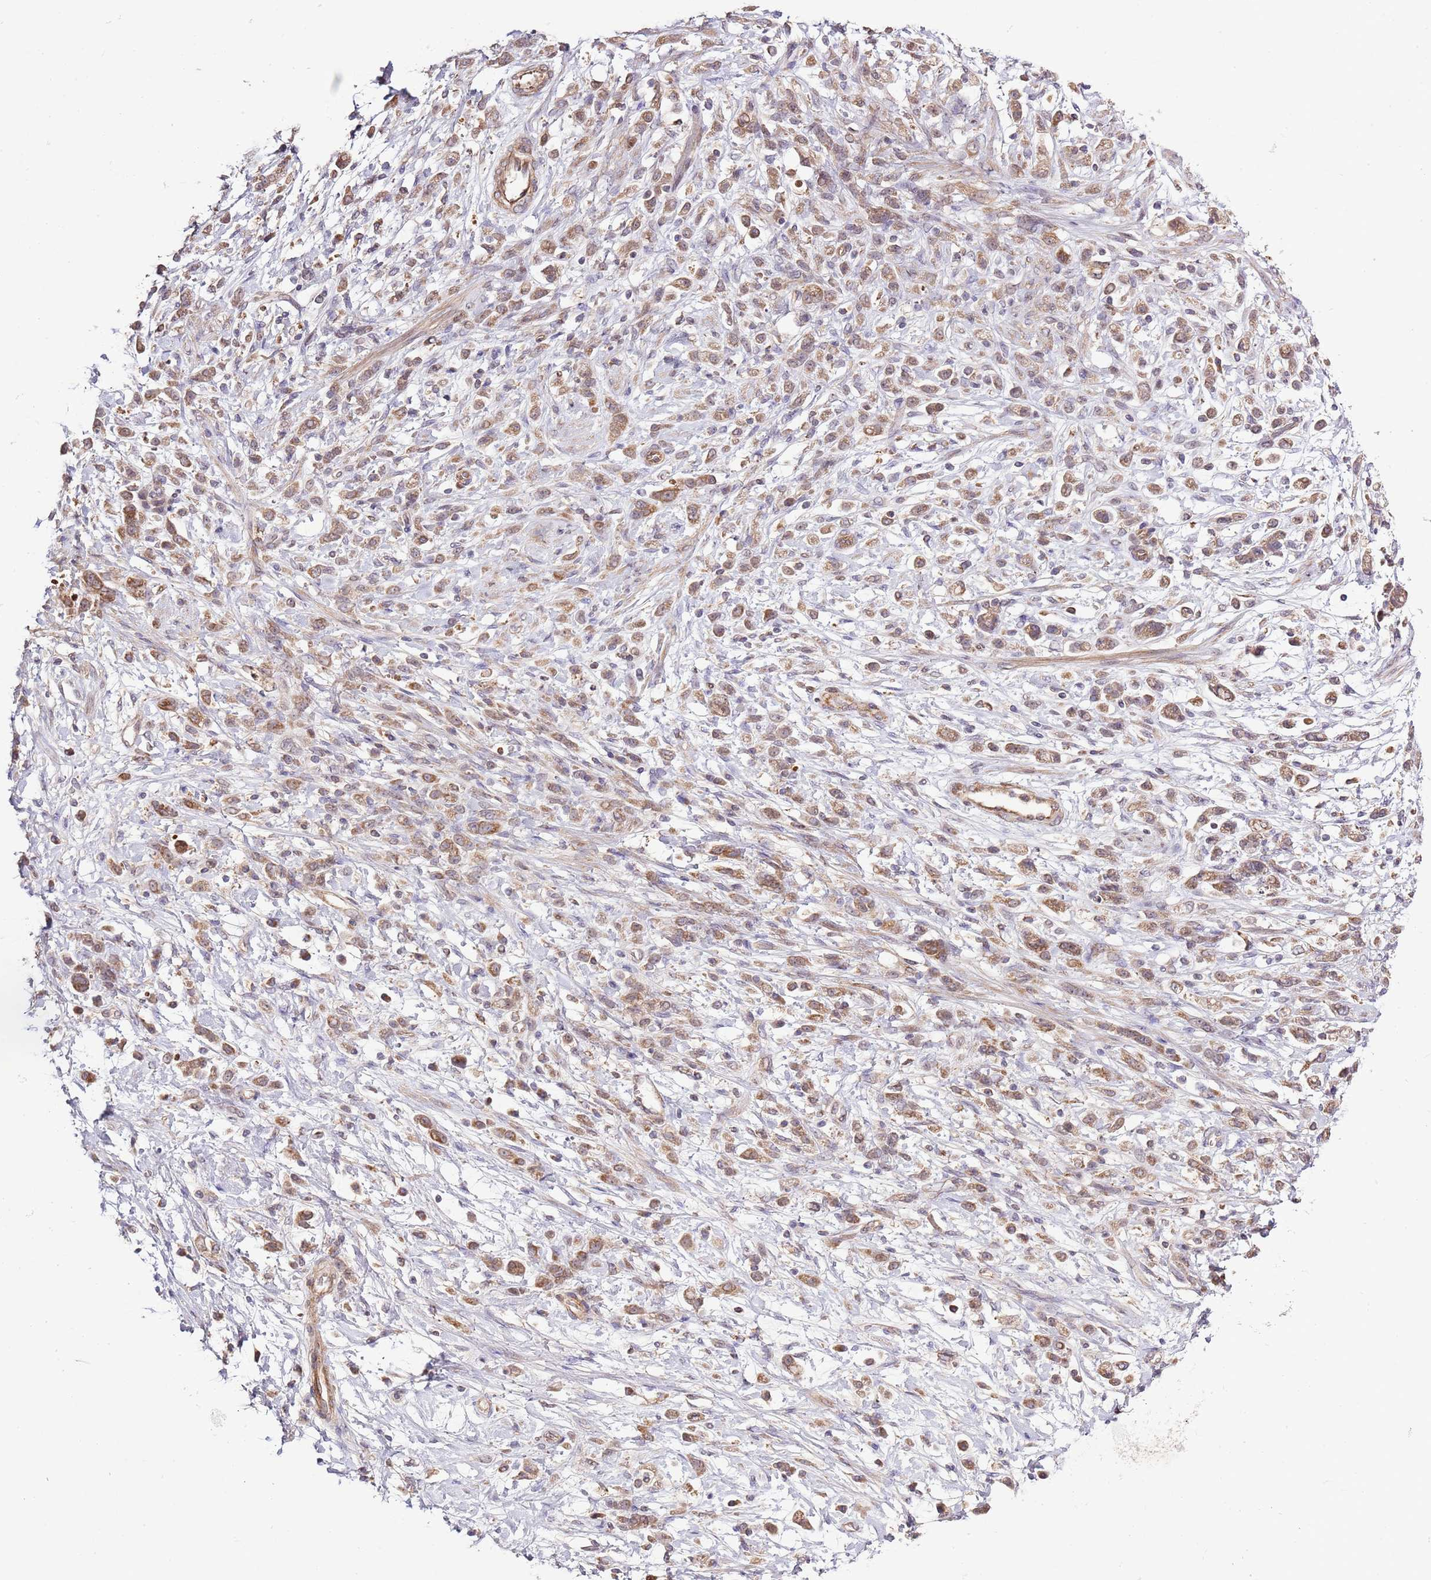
{"staining": {"intensity": "moderate", "quantity": ">75%", "location": "cytoplasmic/membranous"}, "tissue": "stomach cancer", "cell_type": "Tumor cells", "image_type": "cancer", "snomed": [{"axis": "morphology", "description": "Adenocarcinoma, NOS"}, {"axis": "topography", "description": "Stomach"}], "caption": "The photomicrograph shows staining of stomach cancer (adenocarcinoma), revealing moderate cytoplasmic/membranous protein positivity (brown color) within tumor cells.", "gene": "IVD", "patient": {"sex": "female", "age": 60}}